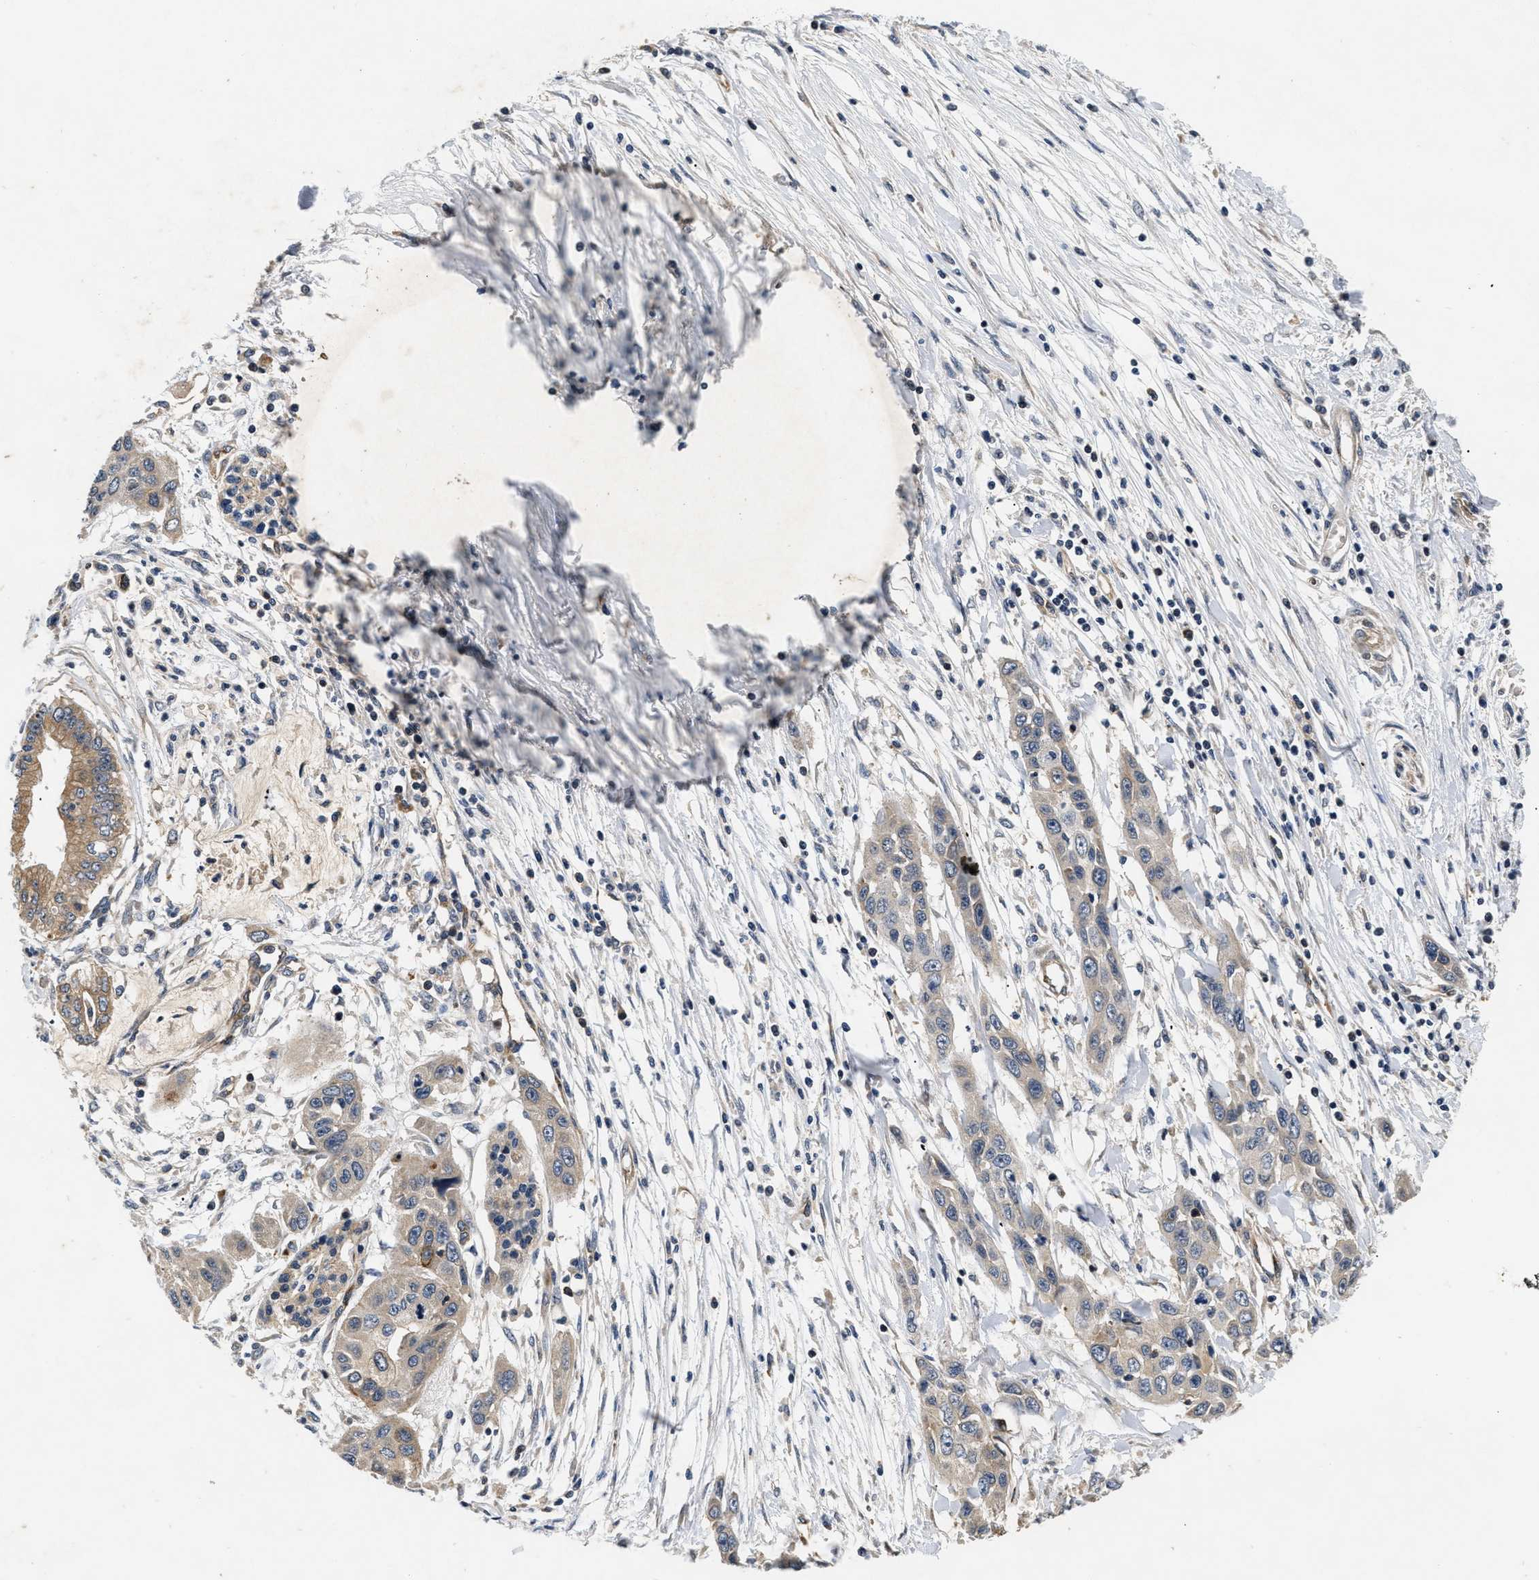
{"staining": {"intensity": "moderate", "quantity": "<25%", "location": "cytoplasmic/membranous"}, "tissue": "pancreatic cancer", "cell_type": "Tumor cells", "image_type": "cancer", "snomed": [{"axis": "morphology", "description": "Adenocarcinoma, NOS"}, {"axis": "topography", "description": "Pancreas"}], "caption": "High-power microscopy captured an IHC micrograph of pancreatic adenocarcinoma, revealing moderate cytoplasmic/membranous expression in about <25% of tumor cells.", "gene": "HMGCR", "patient": {"sex": "female", "age": 70}}